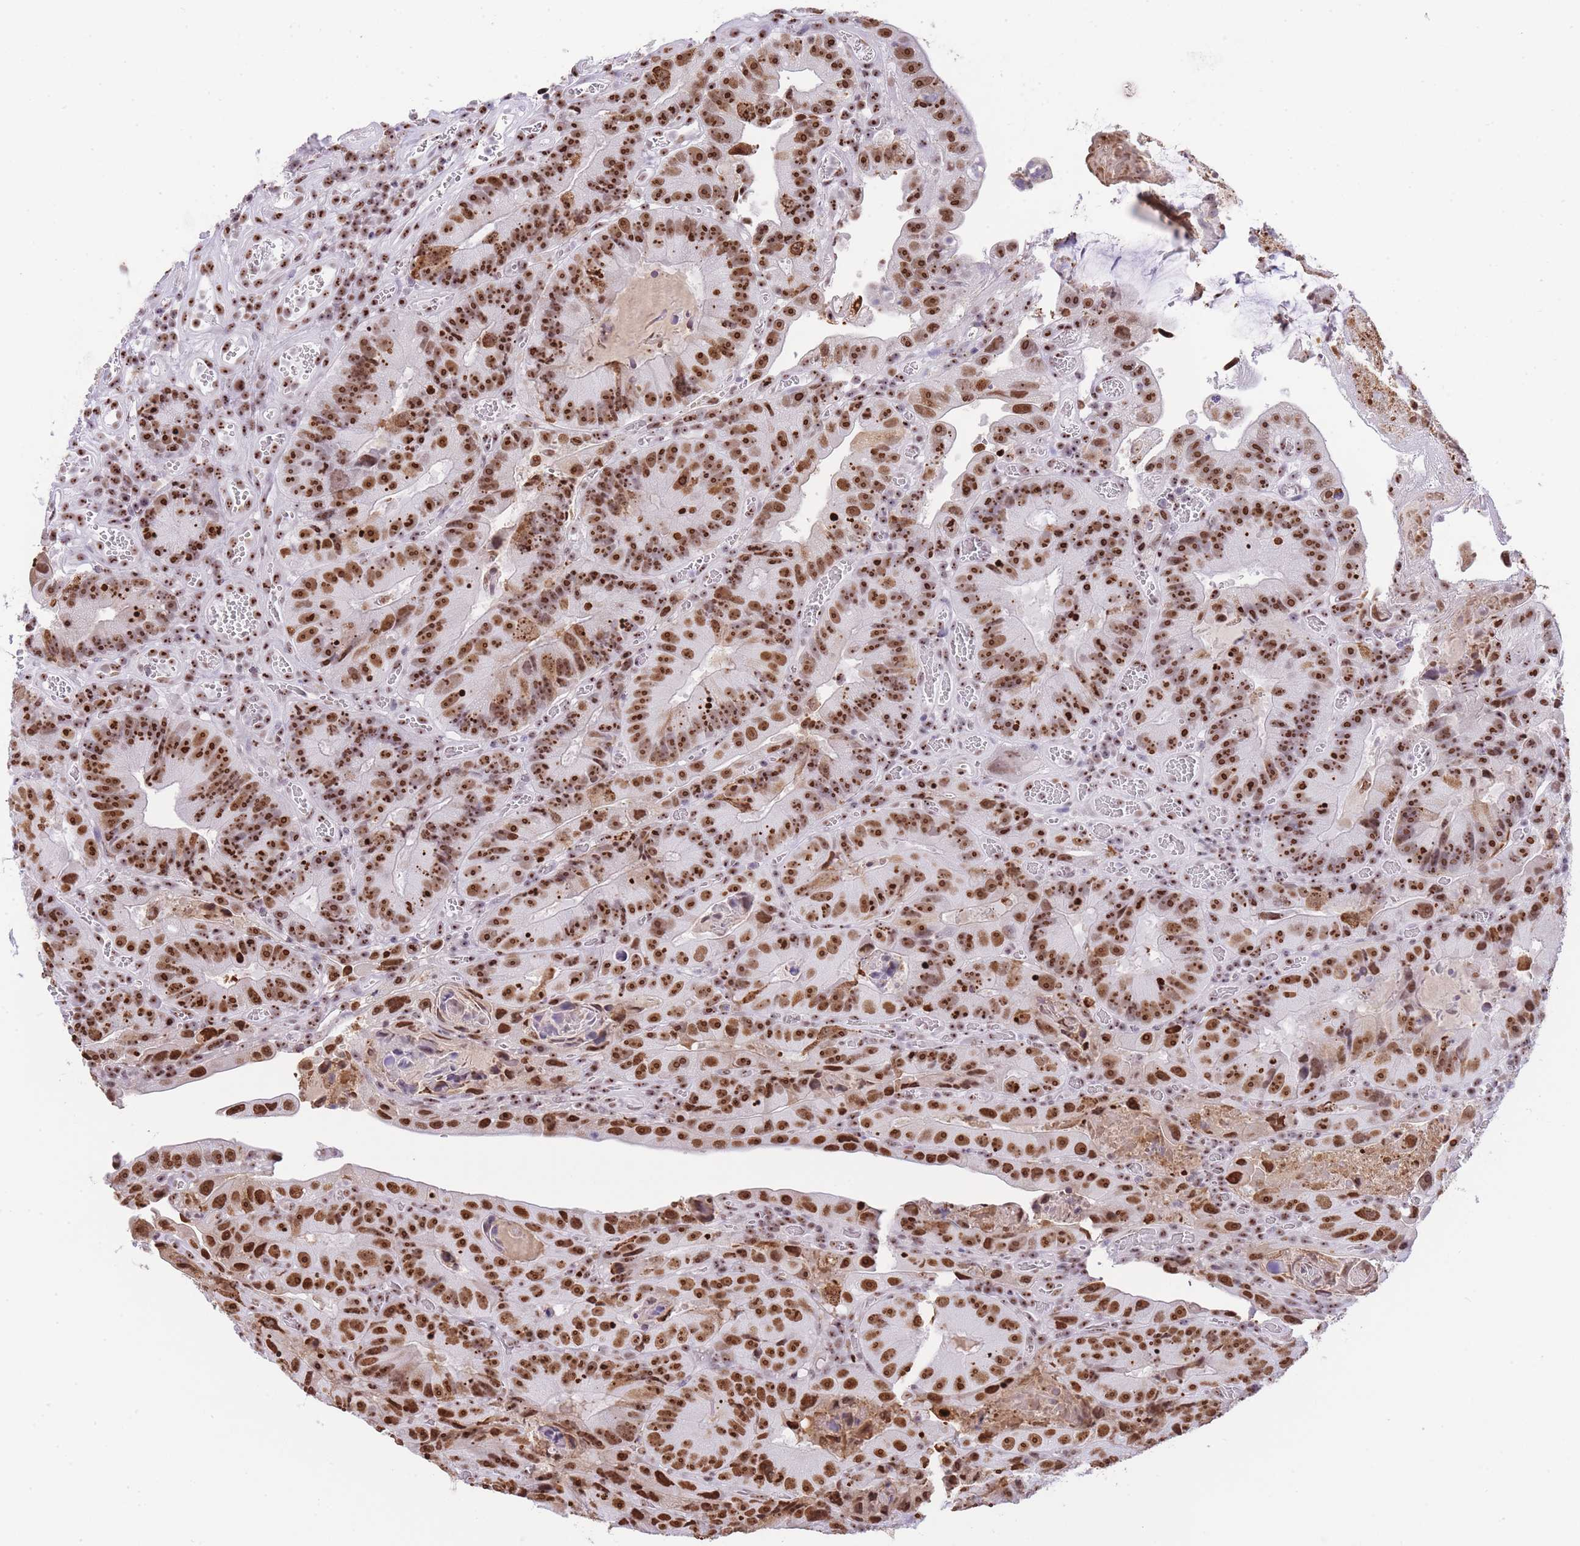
{"staining": {"intensity": "strong", "quantity": ">75%", "location": "nuclear"}, "tissue": "colorectal cancer", "cell_type": "Tumor cells", "image_type": "cancer", "snomed": [{"axis": "morphology", "description": "Adenocarcinoma, NOS"}, {"axis": "topography", "description": "Colon"}], "caption": "An IHC photomicrograph of tumor tissue is shown. Protein staining in brown labels strong nuclear positivity in colorectal cancer within tumor cells. The staining was performed using DAB to visualize the protein expression in brown, while the nuclei were stained in blue with hematoxylin (Magnification: 20x).", "gene": "EVC2", "patient": {"sex": "female", "age": 86}}